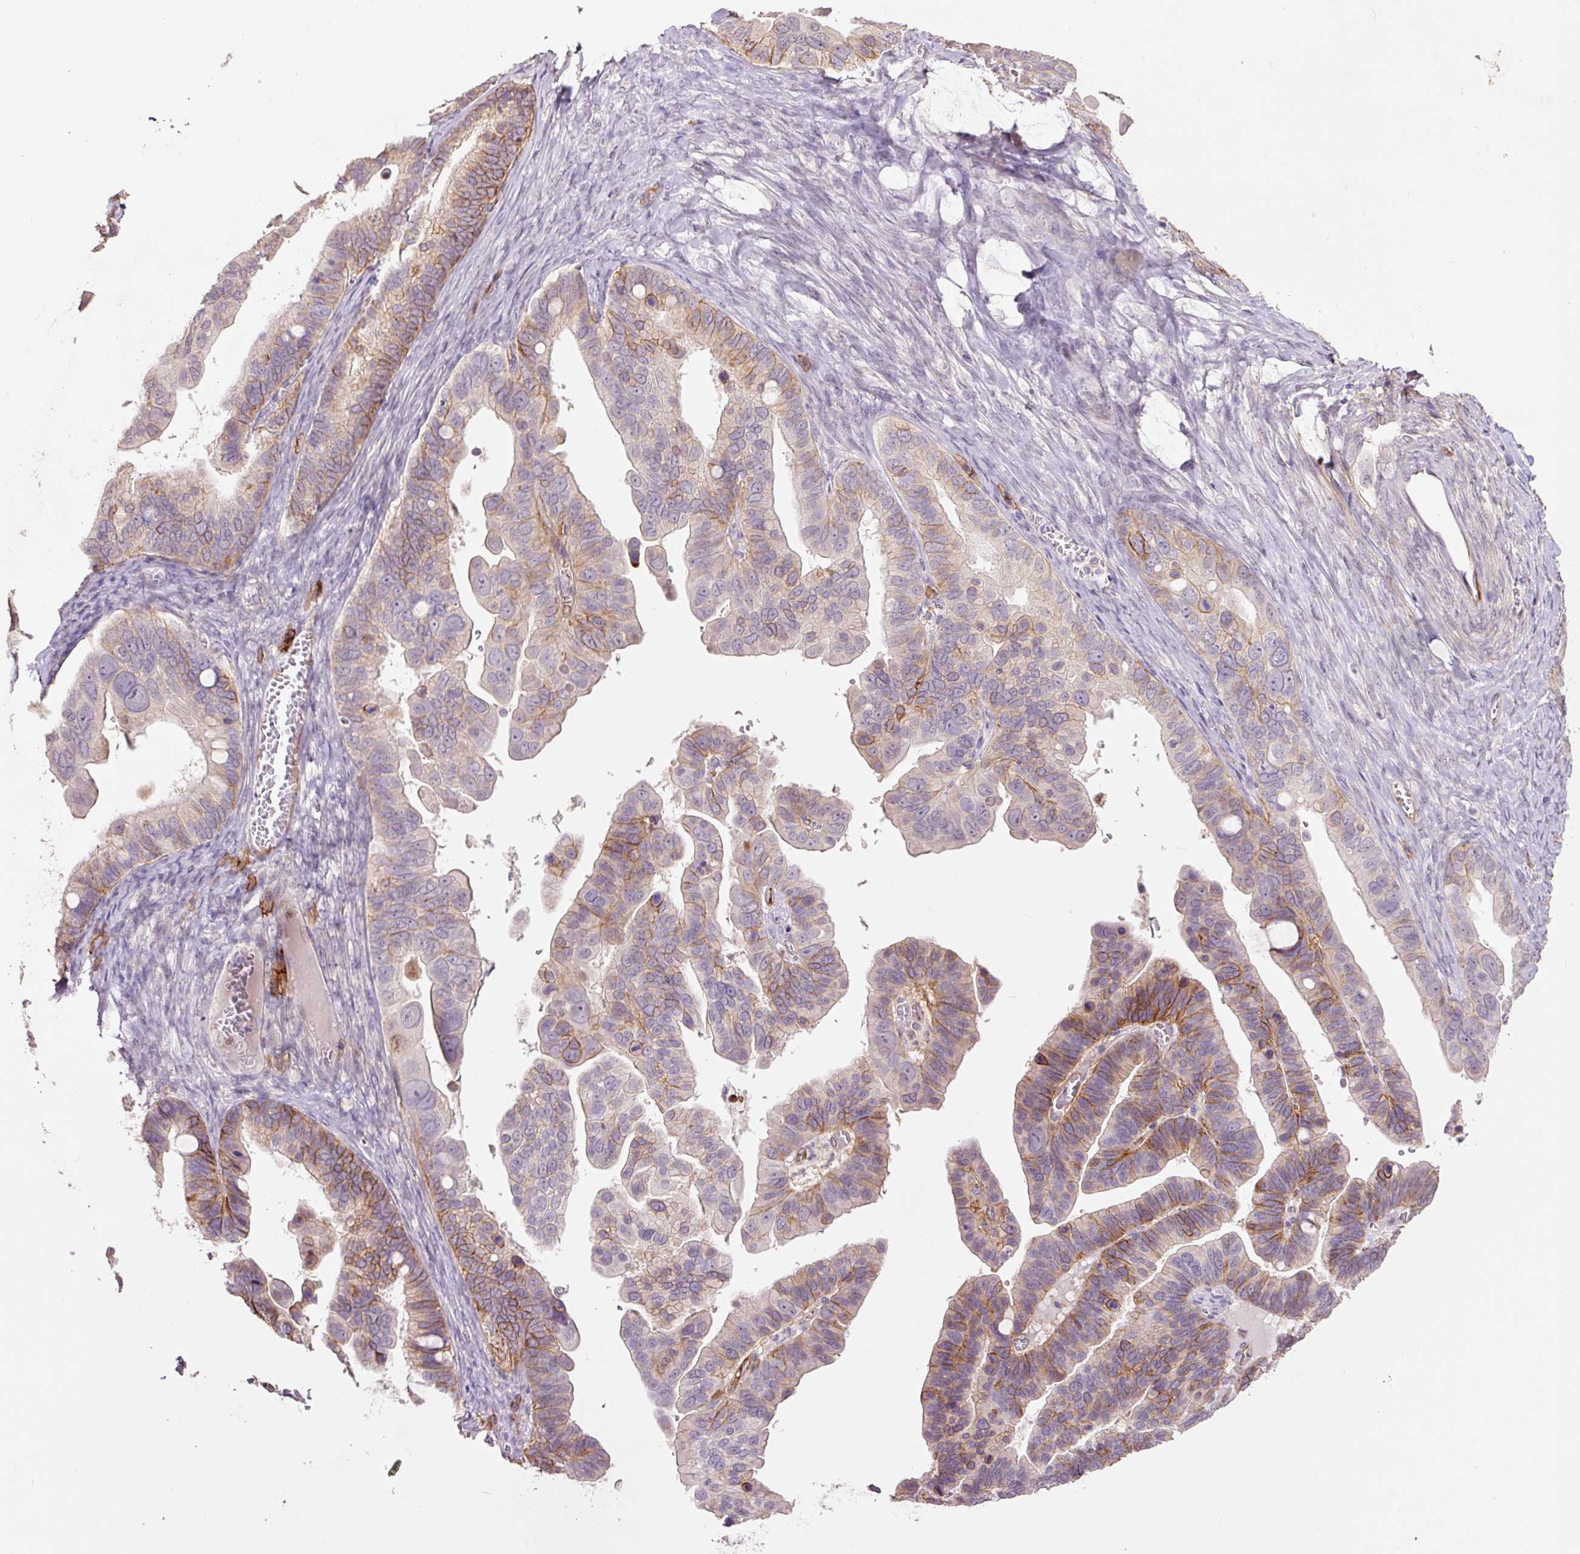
{"staining": {"intensity": "moderate", "quantity": "25%-75%", "location": "cytoplasmic/membranous"}, "tissue": "ovarian cancer", "cell_type": "Tumor cells", "image_type": "cancer", "snomed": [{"axis": "morphology", "description": "Cystadenocarcinoma, serous, NOS"}, {"axis": "topography", "description": "Ovary"}], "caption": "The image exhibits staining of ovarian serous cystadenocarcinoma, revealing moderate cytoplasmic/membranous protein staining (brown color) within tumor cells. (Stains: DAB in brown, nuclei in blue, Microscopy: brightfield microscopy at high magnification).", "gene": "SLC1A4", "patient": {"sex": "female", "age": 56}}